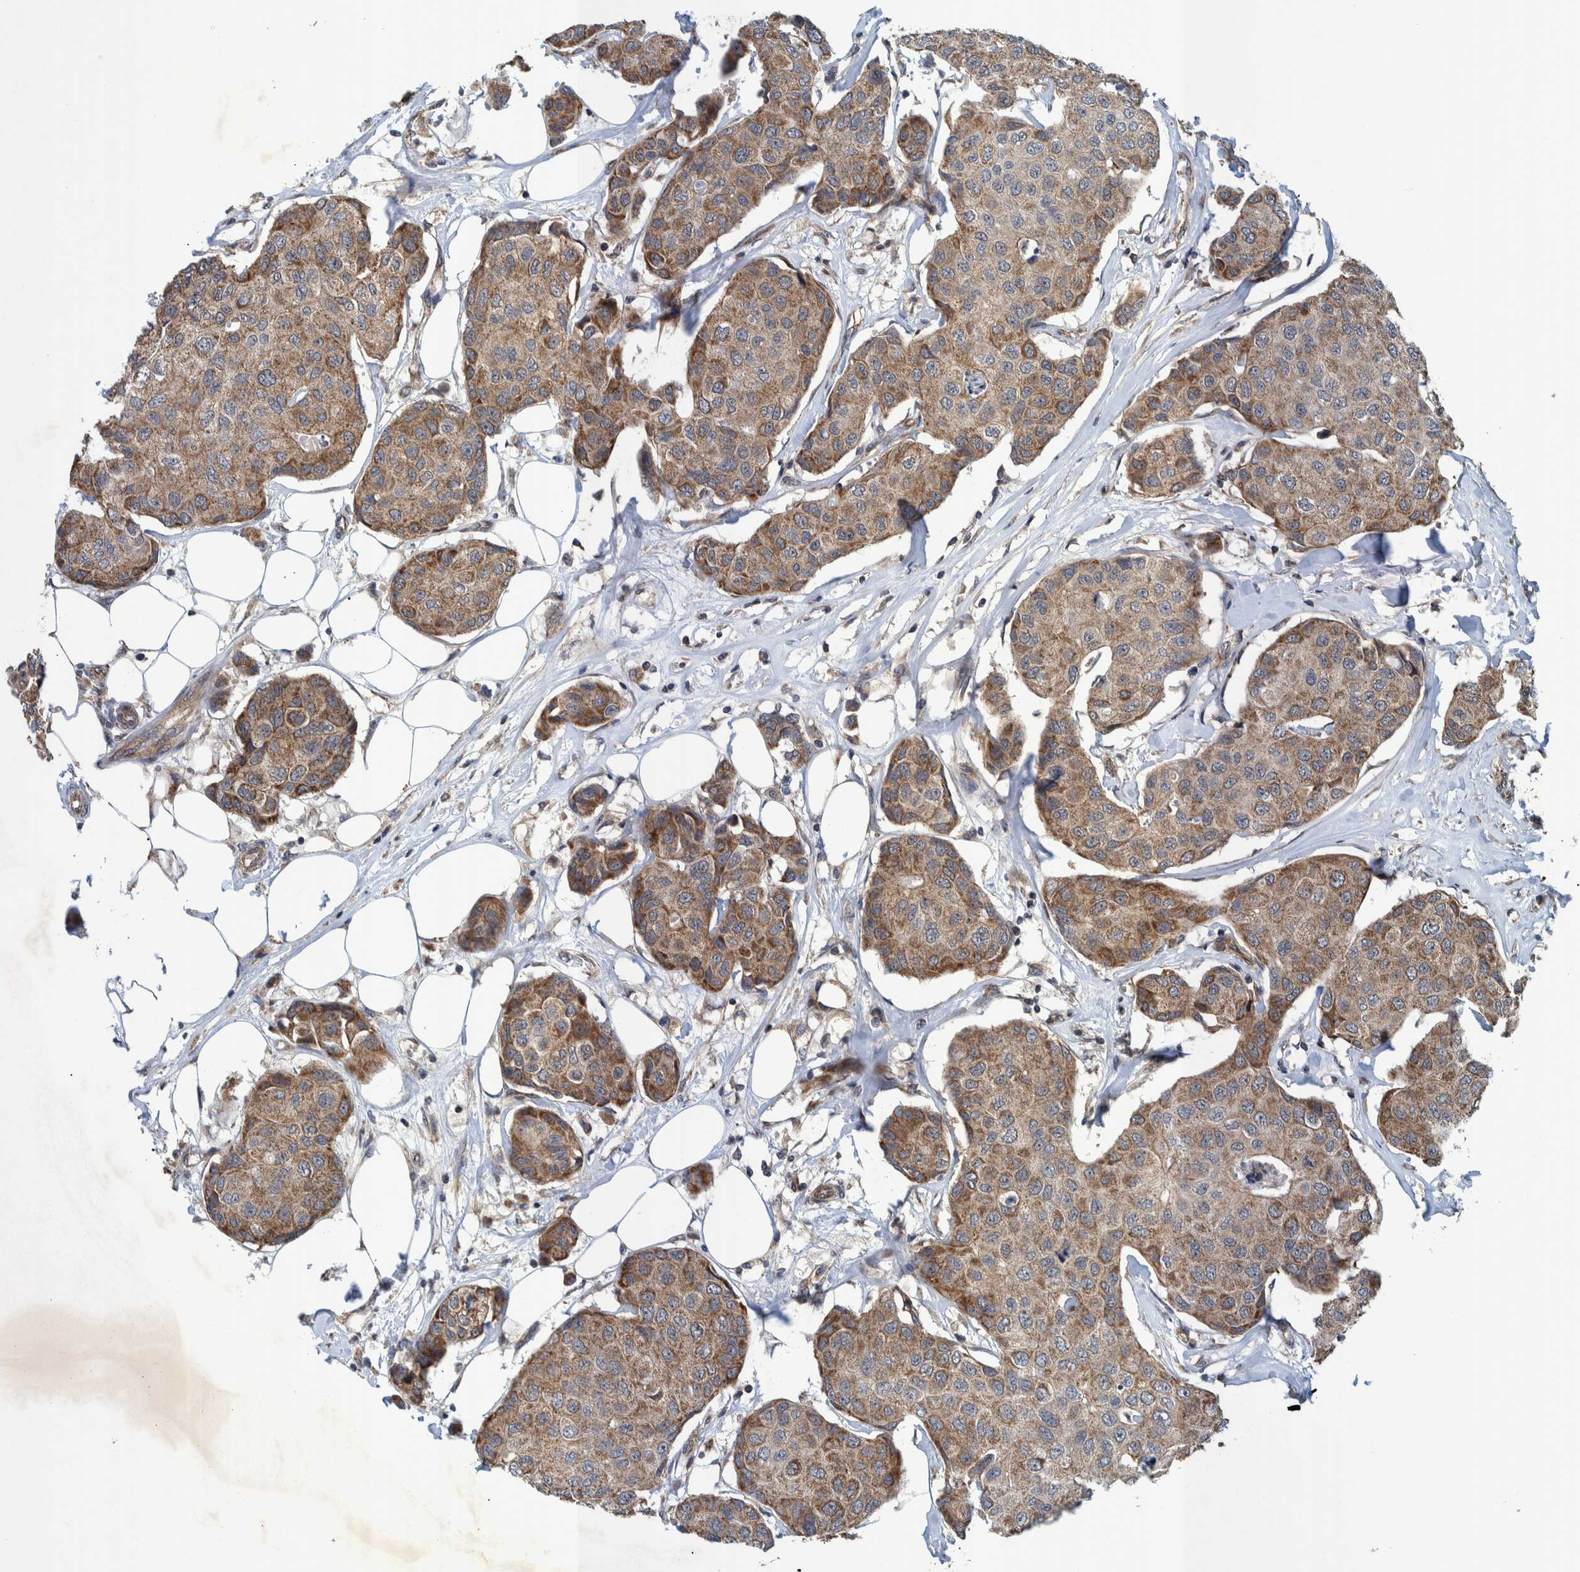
{"staining": {"intensity": "moderate", "quantity": ">75%", "location": "cytoplasmic/membranous"}, "tissue": "breast cancer", "cell_type": "Tumor cells", "image_type": "cancer", "snomed": [{"axis": "morphology", "description": "Duct carcinoma"}, {"axis": "topography", "description": "Breast"}], "caption": "Breast cancer stained for a protein demonstrates moderate cytoplasmic/membranous positivity in tumor cells.", "gene": "MRPS7", "patient": {"sex": "female", "age": 80}}